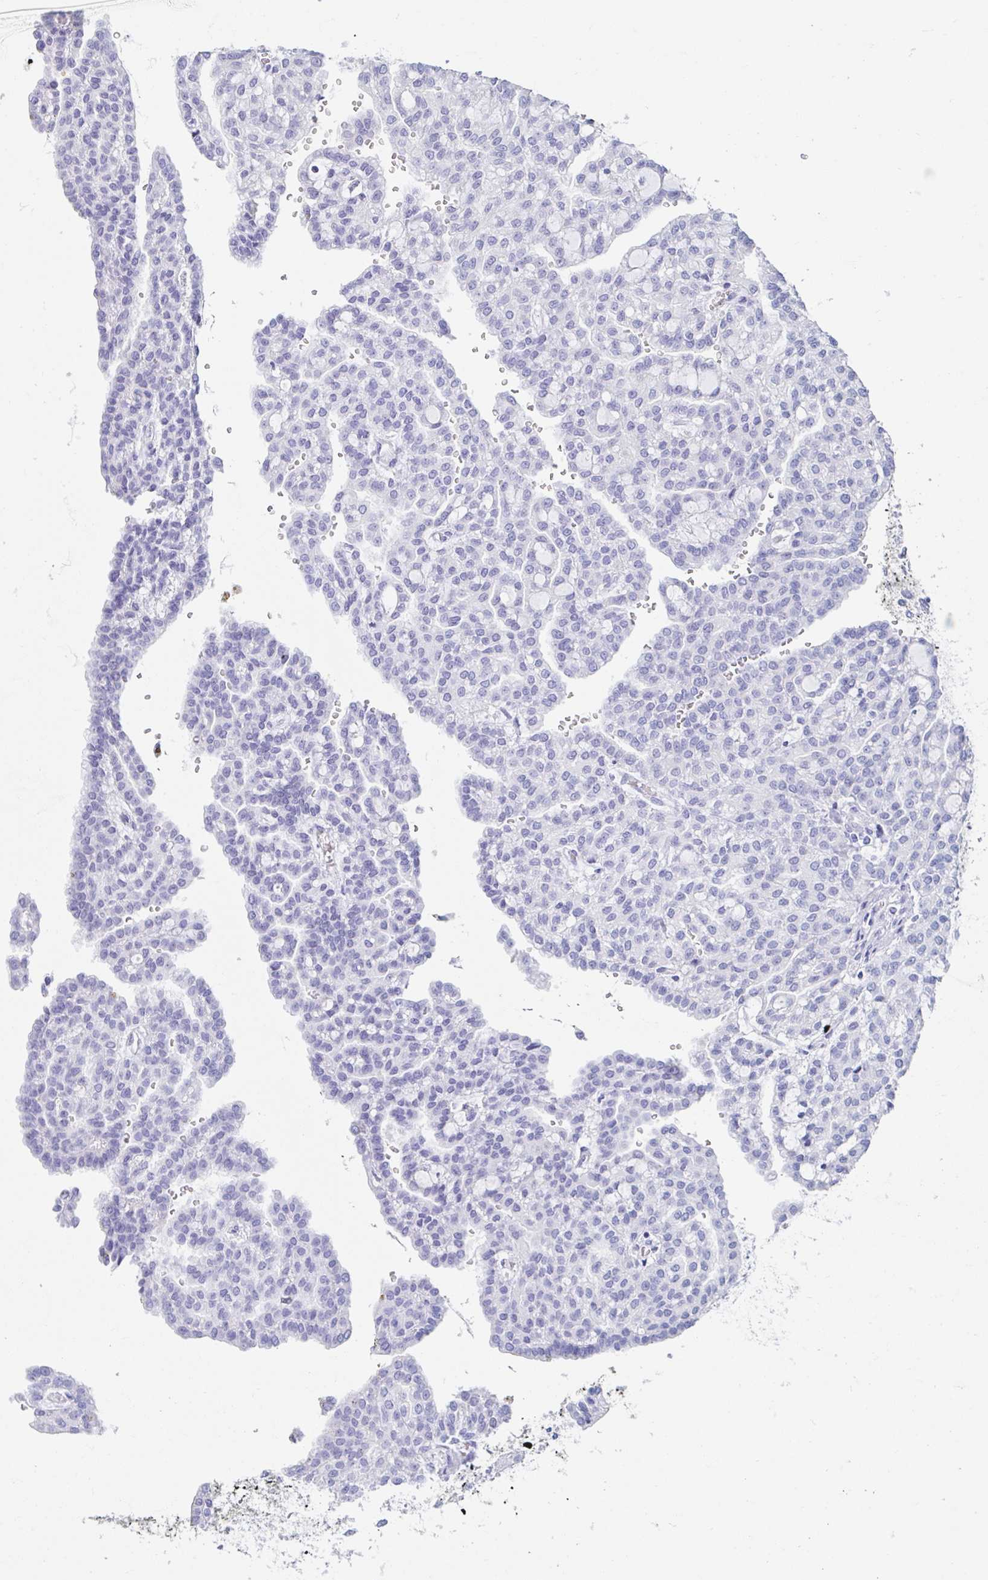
{"staining": {"intensity": "negative", "quantity": "none", "location": "none"}, "tissue": "renal cancer", "cell_type": "Tumor cells", "image_type": "cancer", "snomed": [{"axis": "morphology", "description": "Adenocarcinoma, NOS"}, {"axis": "topography", "description": "Kidney"}], "caption": "Immunohistochemical staining of human renal adenocarcinoma shows no significant staining in tumor cells.", "gene": "C4orf17", "patient": {"sex": "male", "age": 63}}